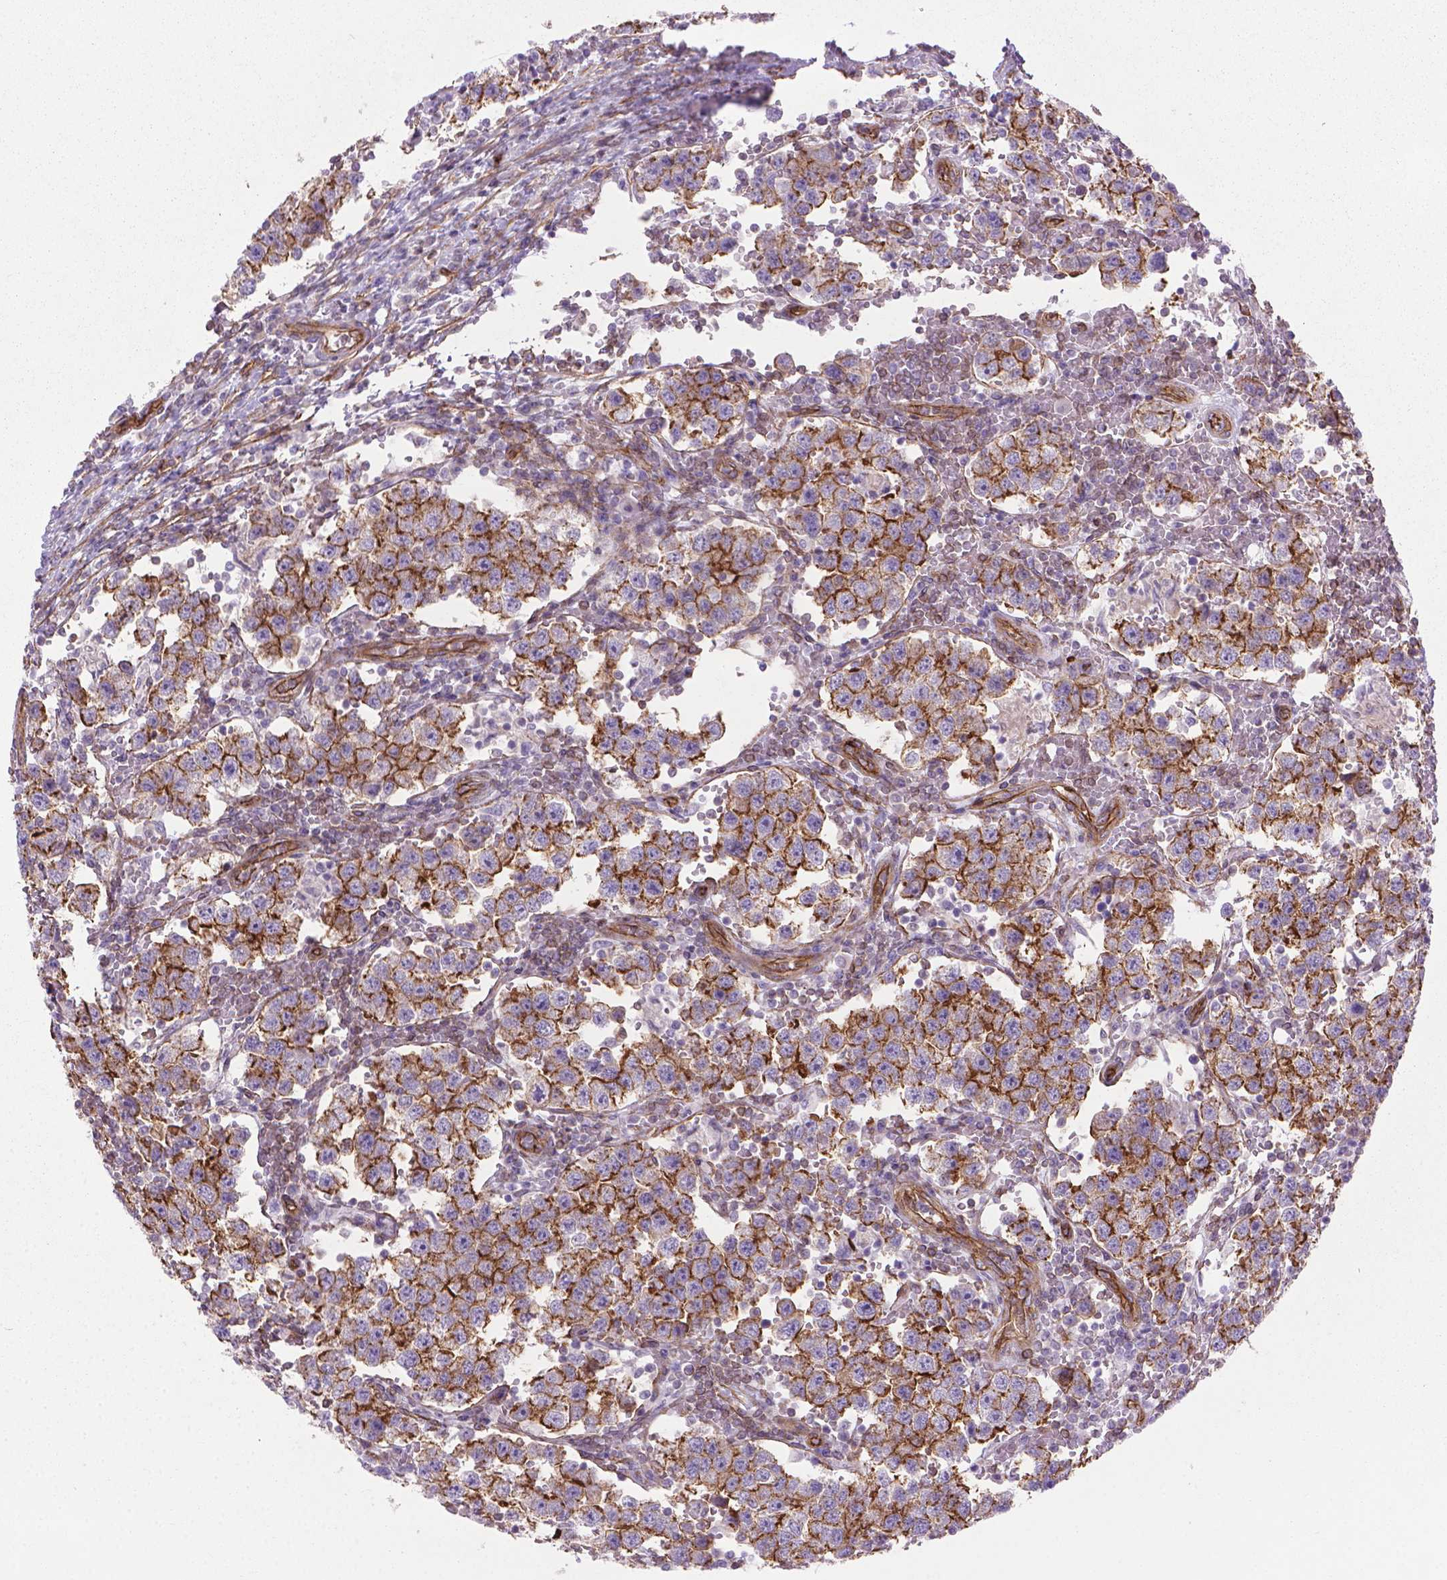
{"staining": {"intensity": "strong", "quantity": "25%-75%", "location": "cytoplasmic/membranous"}, "tissue": "testis cancer", "cell_type": "Tumor cells", "image_type": "cancer", "snomed": [{"axis": "morphology", "description": "Seminoma, NOS"}, {"axis": "topography", "description": "Testis"}], "caption": "Protein expression analysis of human testis cancer reveals strong cytoplasmic/membranous expression in about 25%-75% of tumor cells.", "gene": "TENT5A", "patient": {"sex": "male", "age": 37}}